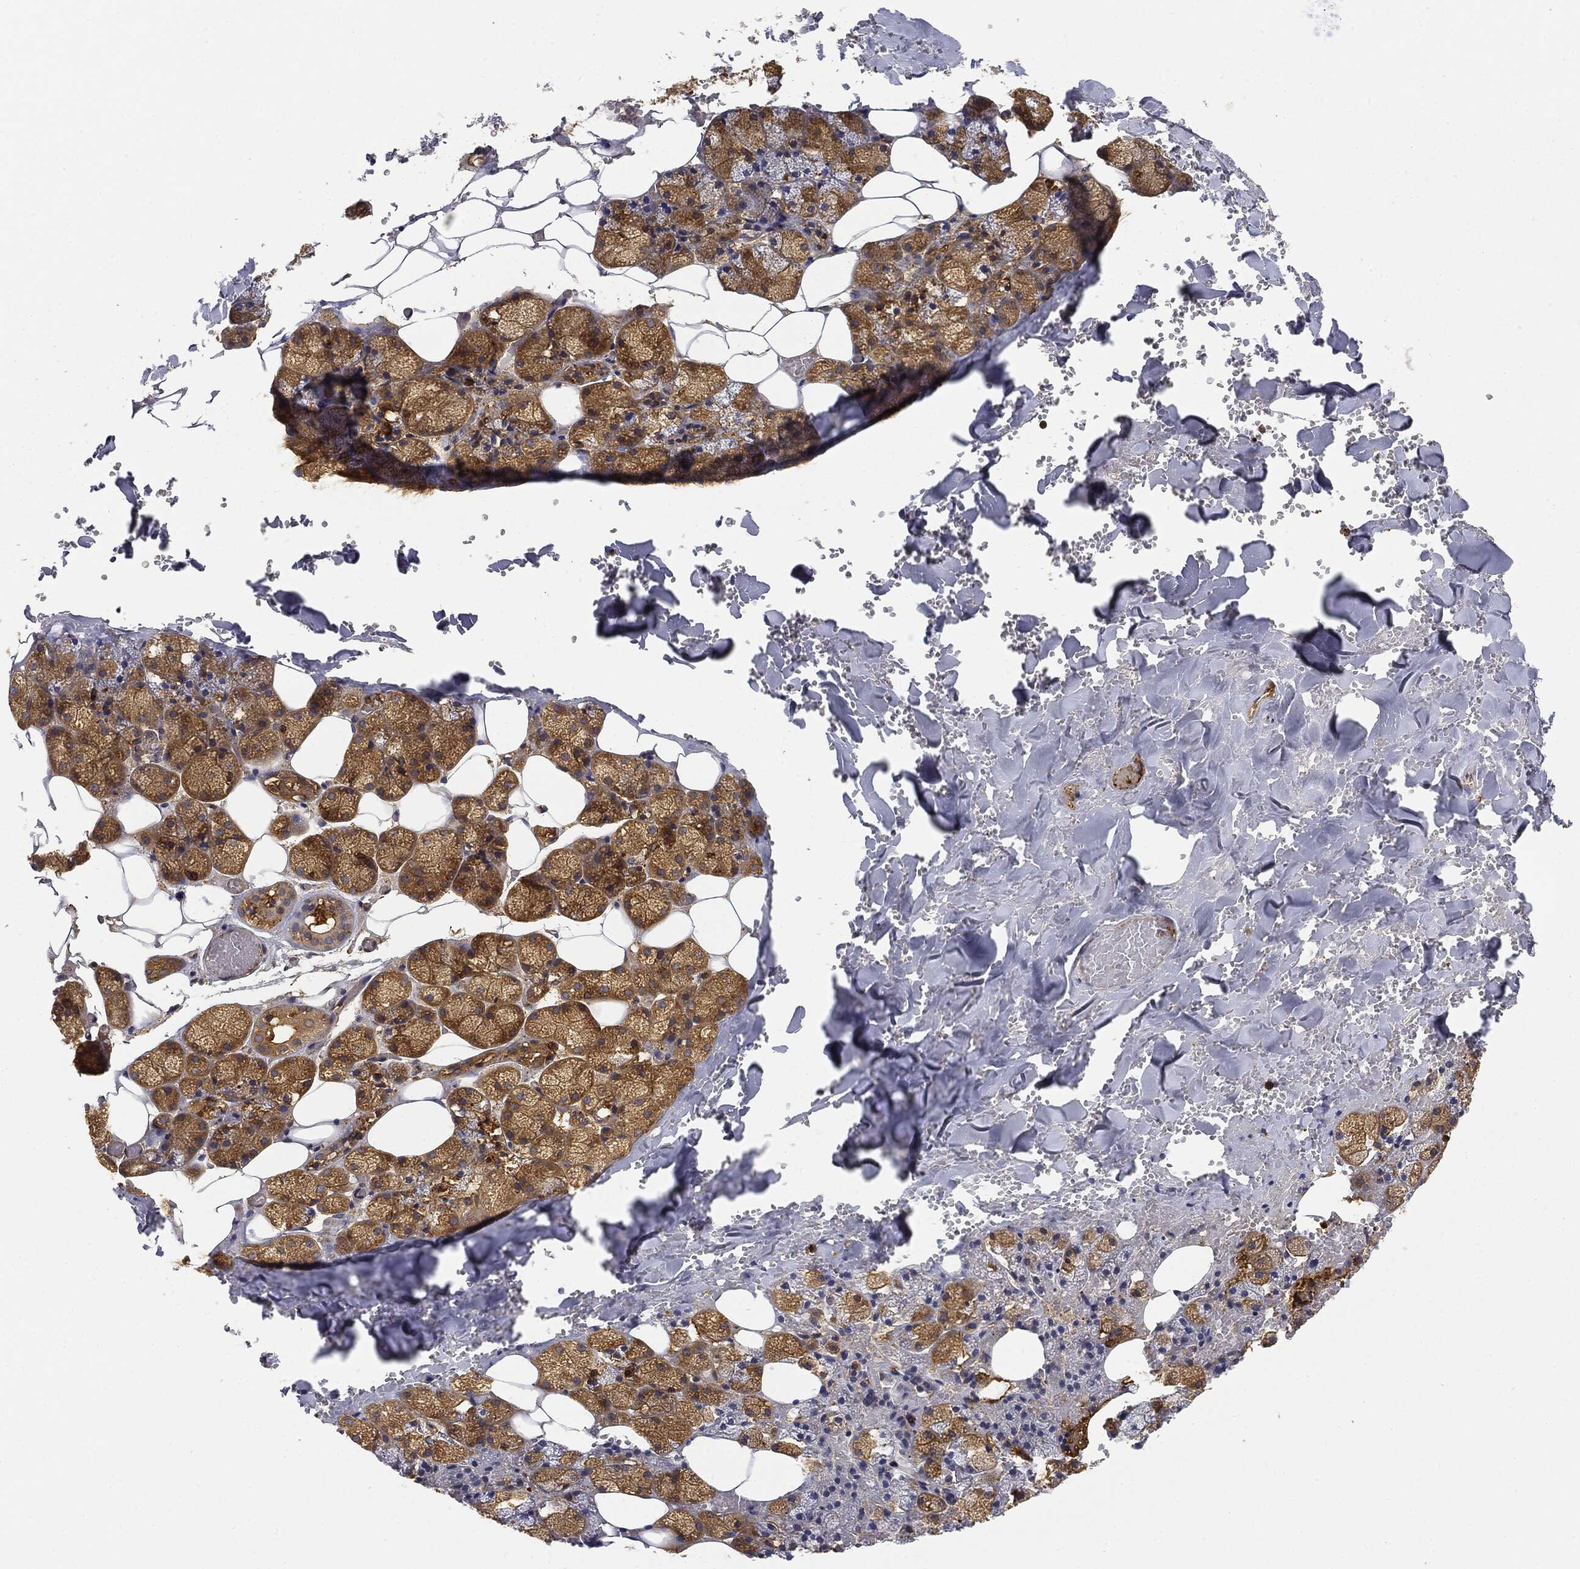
{"staining": {"intensity": "strong", "quantity": "25%-75%", "location": "cytoplasmic/membranous"}, "tissue": "salivary gland", "cell_type": "Glandular cells", "image_type": "normal", "snomed": [{"axis": "morphology", "description": "Normal tissue, NOS"}, {"axis": "topography", "description": "Salivary gland"}], "caption": "Salivary gland stained for a protein (brown) reveals strong cytoplasmic/membranous positive staining in approximately 25%-75% of glandular cells.", "gene": "WDR1", "patient": {"sex": "male", "age": 38}}